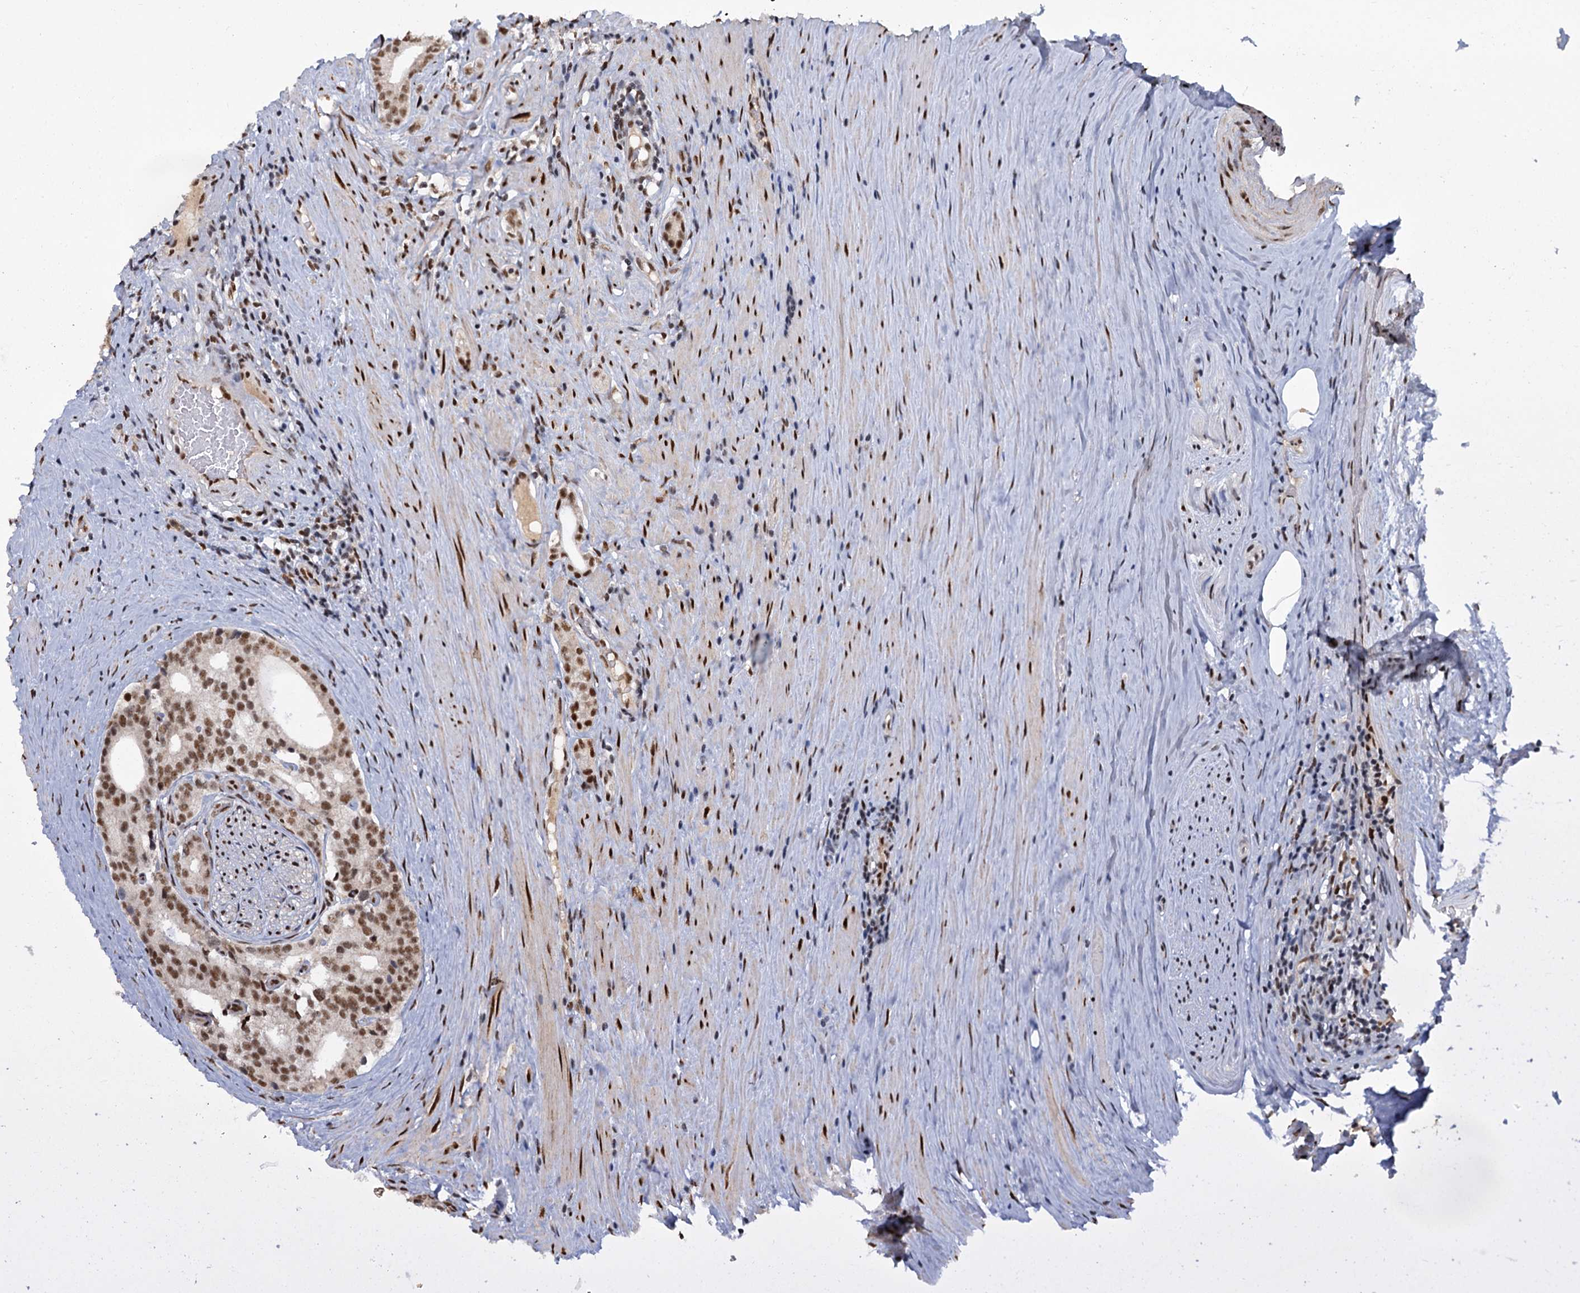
{"staining": {"intensity": "moderate", "quantity": ">75%", "location": "nuclear"}, "tissue": "prostate cancer", "cell_type": "Tumor cells", "image_type": "cancer", "snomed": [{"axis": "morphology", "description": "Adenocarcinoma, Low grade"}, {"axis": "topography", "description": "Prostate"}], "caption": "Immunohistochemistry (IHC) of prostate adenocarcinoma (low-grade) displays medium levels of moderate nuclear staining in approximately >75% of tumor cells.", "gene": "WBP4", "patient": {"sex": "male", "age": 71}}